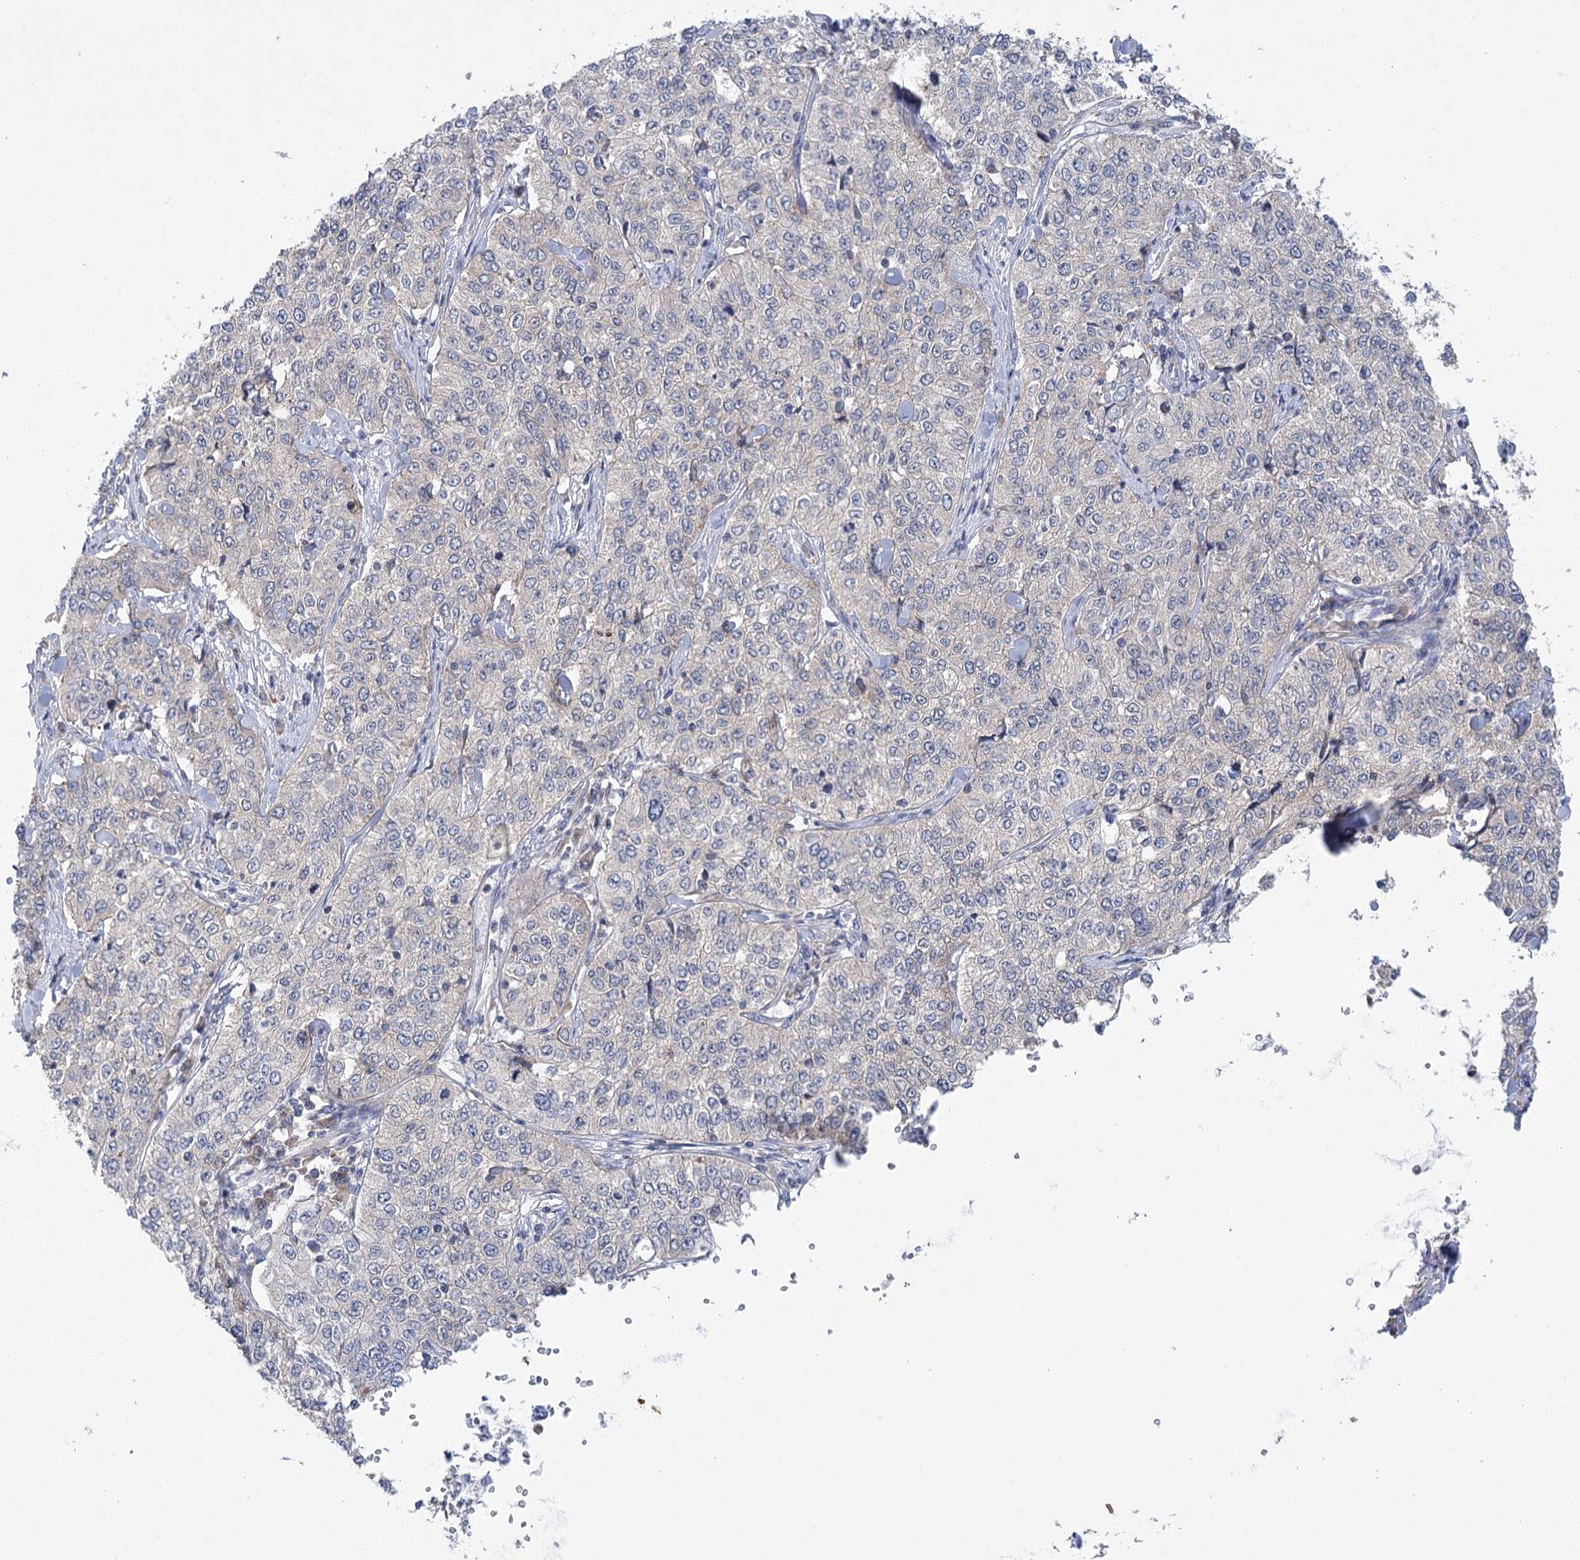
{"staining": {"intensity": "negative", "quantity": "none", "location": "none"}, "tissue": "cervical cancer", "cell_type": "Tumor cells", "image_type": "cancer", "snomed": [{"axis": "morphology", "description": "Squamous cell carcinoma, NOS"}, {"axis": "topography", "description": "Cervix"}], "caption": "IHC histopathology image of neoplastic tissue: human cervical cancer stained with DAB (3,3'-diaminobenzidine) demonstrates no significant protein expression in tumor cells.", "gene": "VPS37B", "patient": {"sex": "female", "age": 35}}